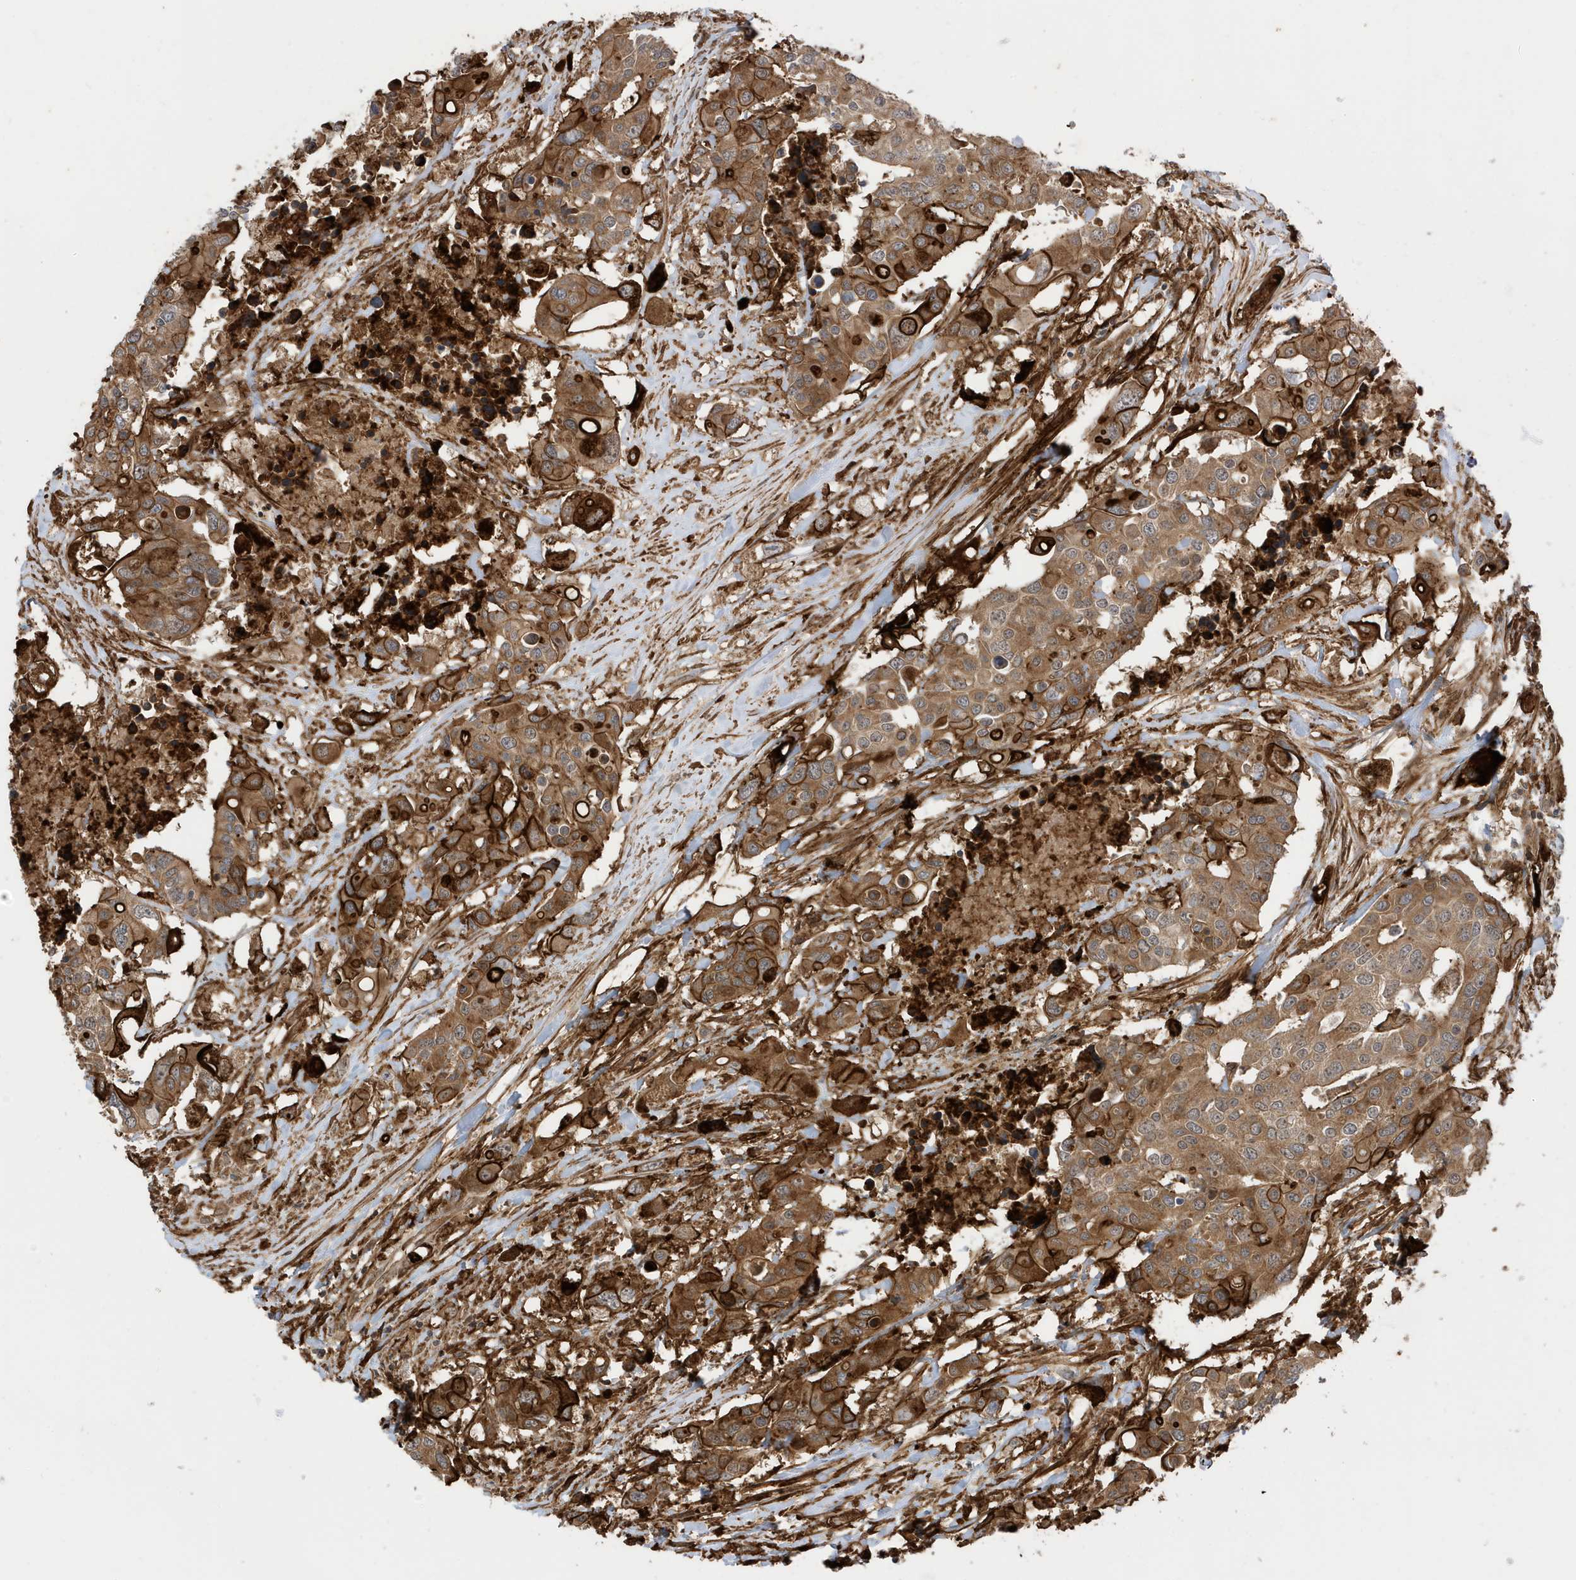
{"staining": {"intensity": "moderate", "quantity": ">75%", "location": "cytoplasmic/membranous"}, "tissue": "colorectal cancer", "cell_type": "Tumor cells", "image_type": "cancer", "snomed": [{"axis": "morphology", "description": "Adenocarcinoma, NOS"}, {"axis": "topography", "description": "Colon"}], "caption": "Human adenocarcinoma (colorectal) stained with a brown dye exhibits moderate cytoplasmic/membranous positive staining in about >75% of tumor cells.", "gene": "CDC42EP3", "patient": {"sex": "male", "age": 77}}